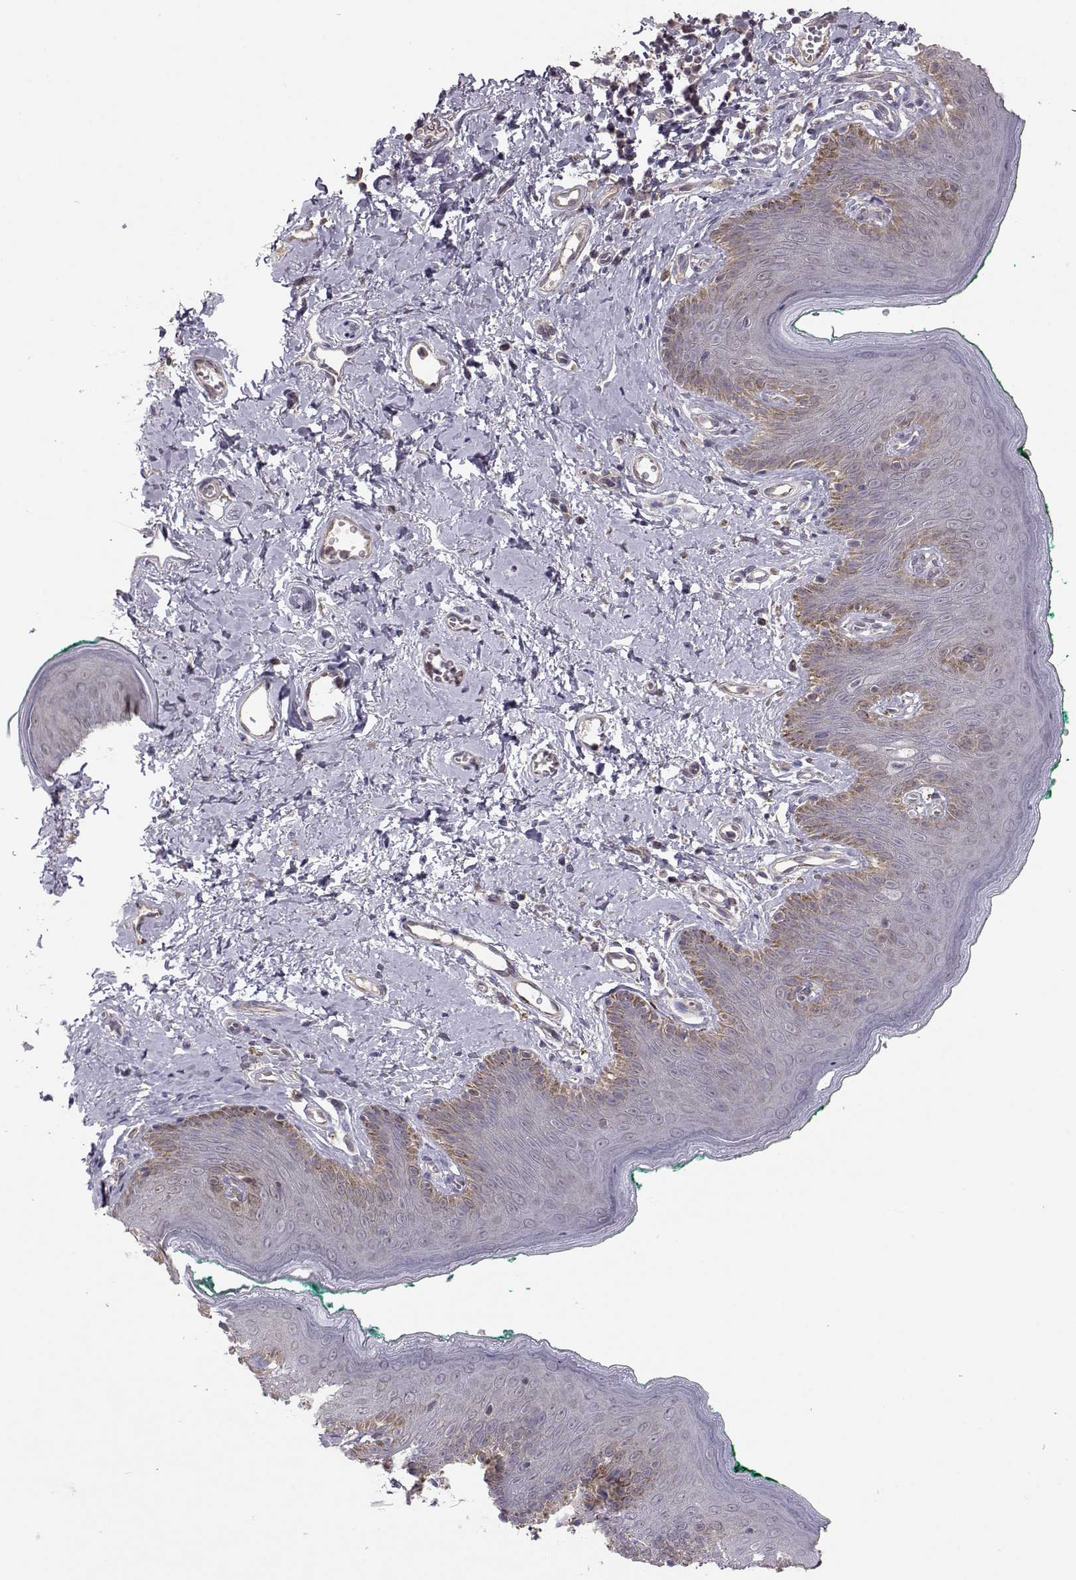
{"staining": {"intensity": "weak", "quantity": "<25%", "location": "cytoplasmic/membranous"}, "tissue": "skin", "cell_type": "Epidermal cells", "image_type": "normal", "snomed": [{"axis": "morphology", "description": "Normal tissue, NOS"}, {"axis": "topography", "description": "Vulva"}], "caption": "Immunohistochemical staining of normal skin shows no significant expression in epidermal cells.", "gene": "NCAM2", "patient": {"sex": "female", "age": 66}}